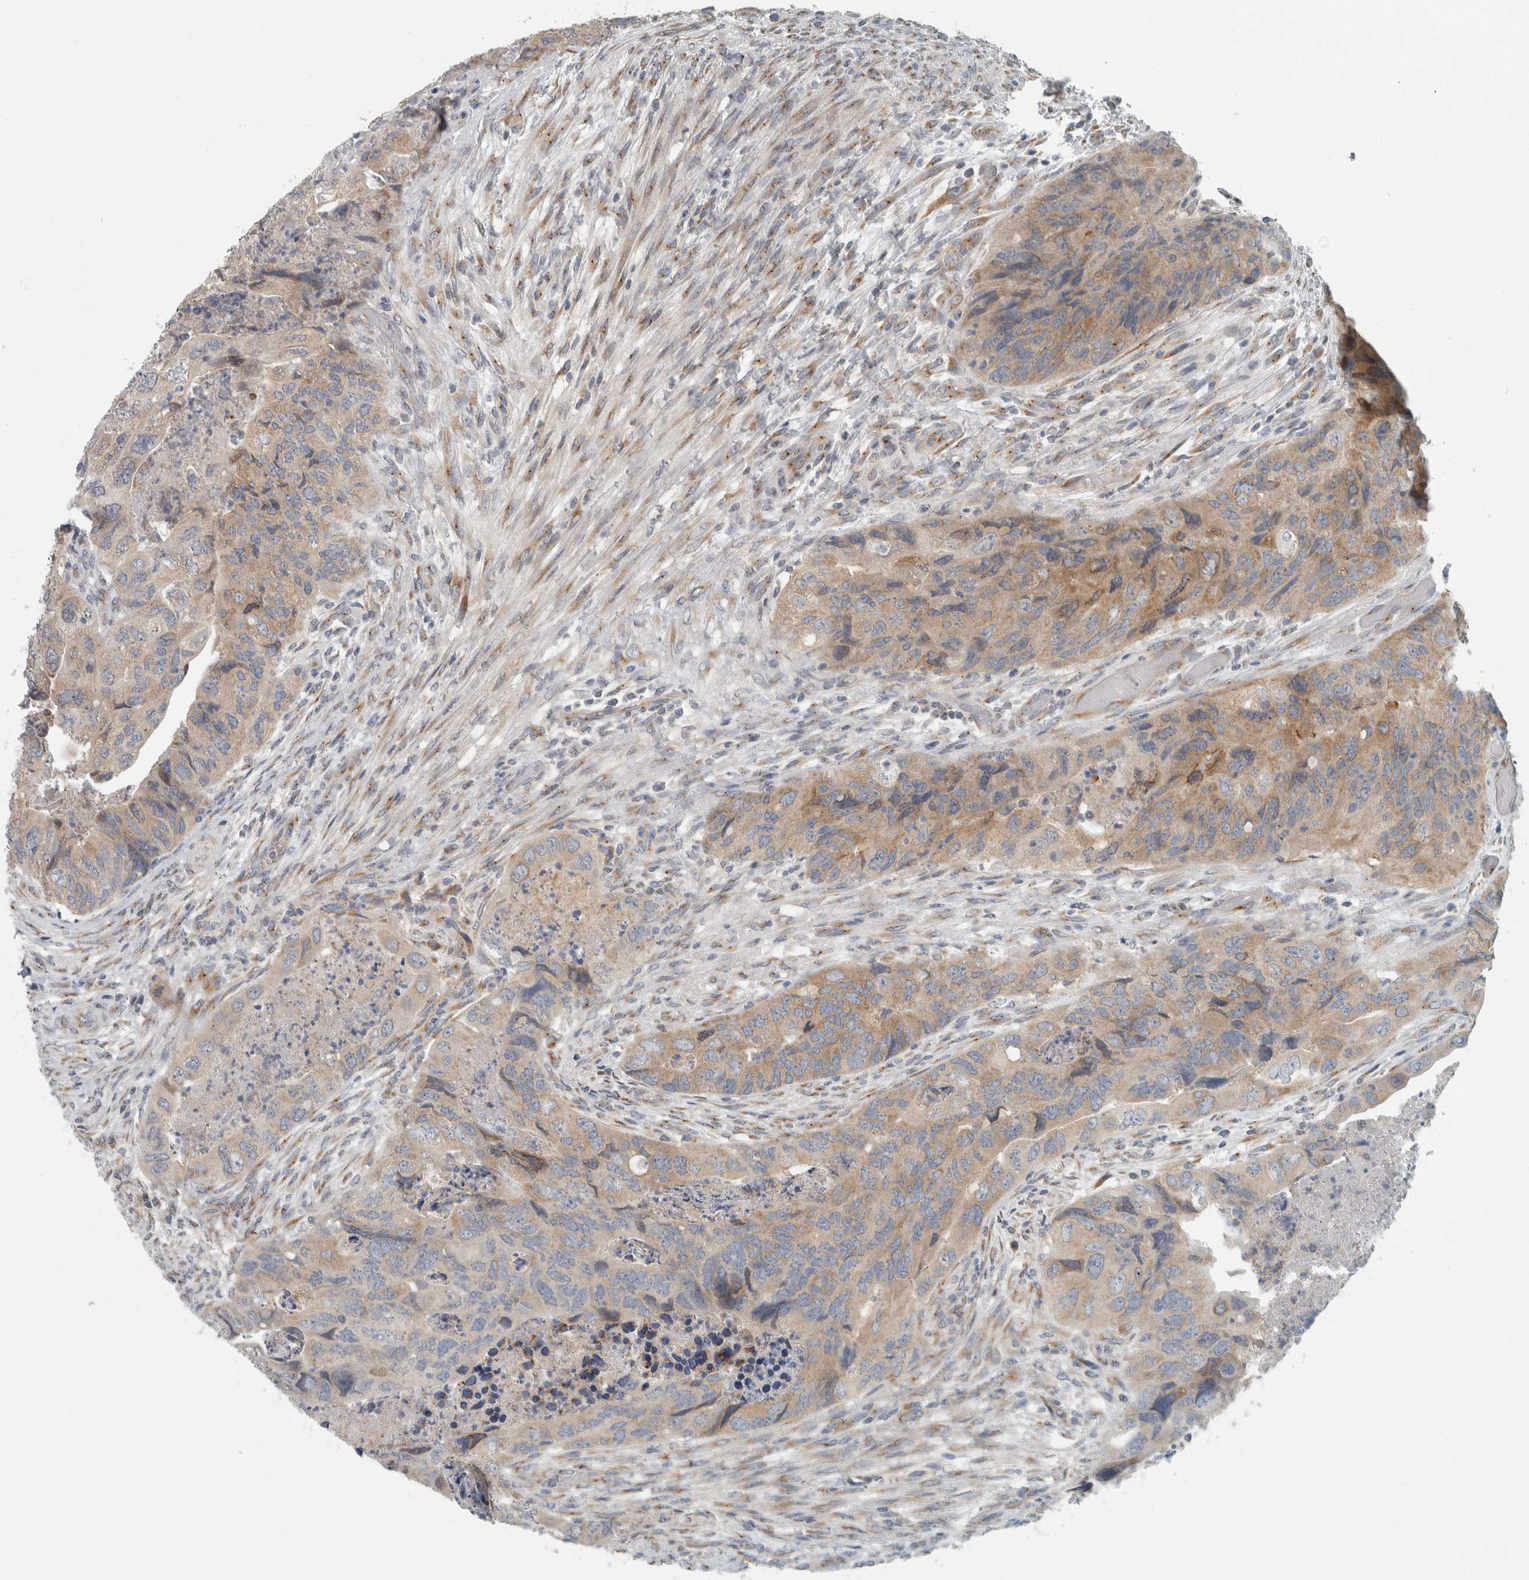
{"staining": {"intensity": "moderate", "quantity": "<25%", "location": "cytoplasmic/membranous"}, "tissue": "colorectal cancer", "cell_type": "Tumor cells", "image_type": "cancer", "snomed": [{"axis": "morphology", "description": "Adenocarcinoma, NOS"}, {"axis": "topography", "description": "Rectum"}], "caption": "A brown stain highlights moderate cytoplasmic/membranous staining of a protein in human colorectal cancer (adenocarcinoma) tumor cells.", "gene": "KIF1C", "patient": {"sex": "male", "age": 63}}